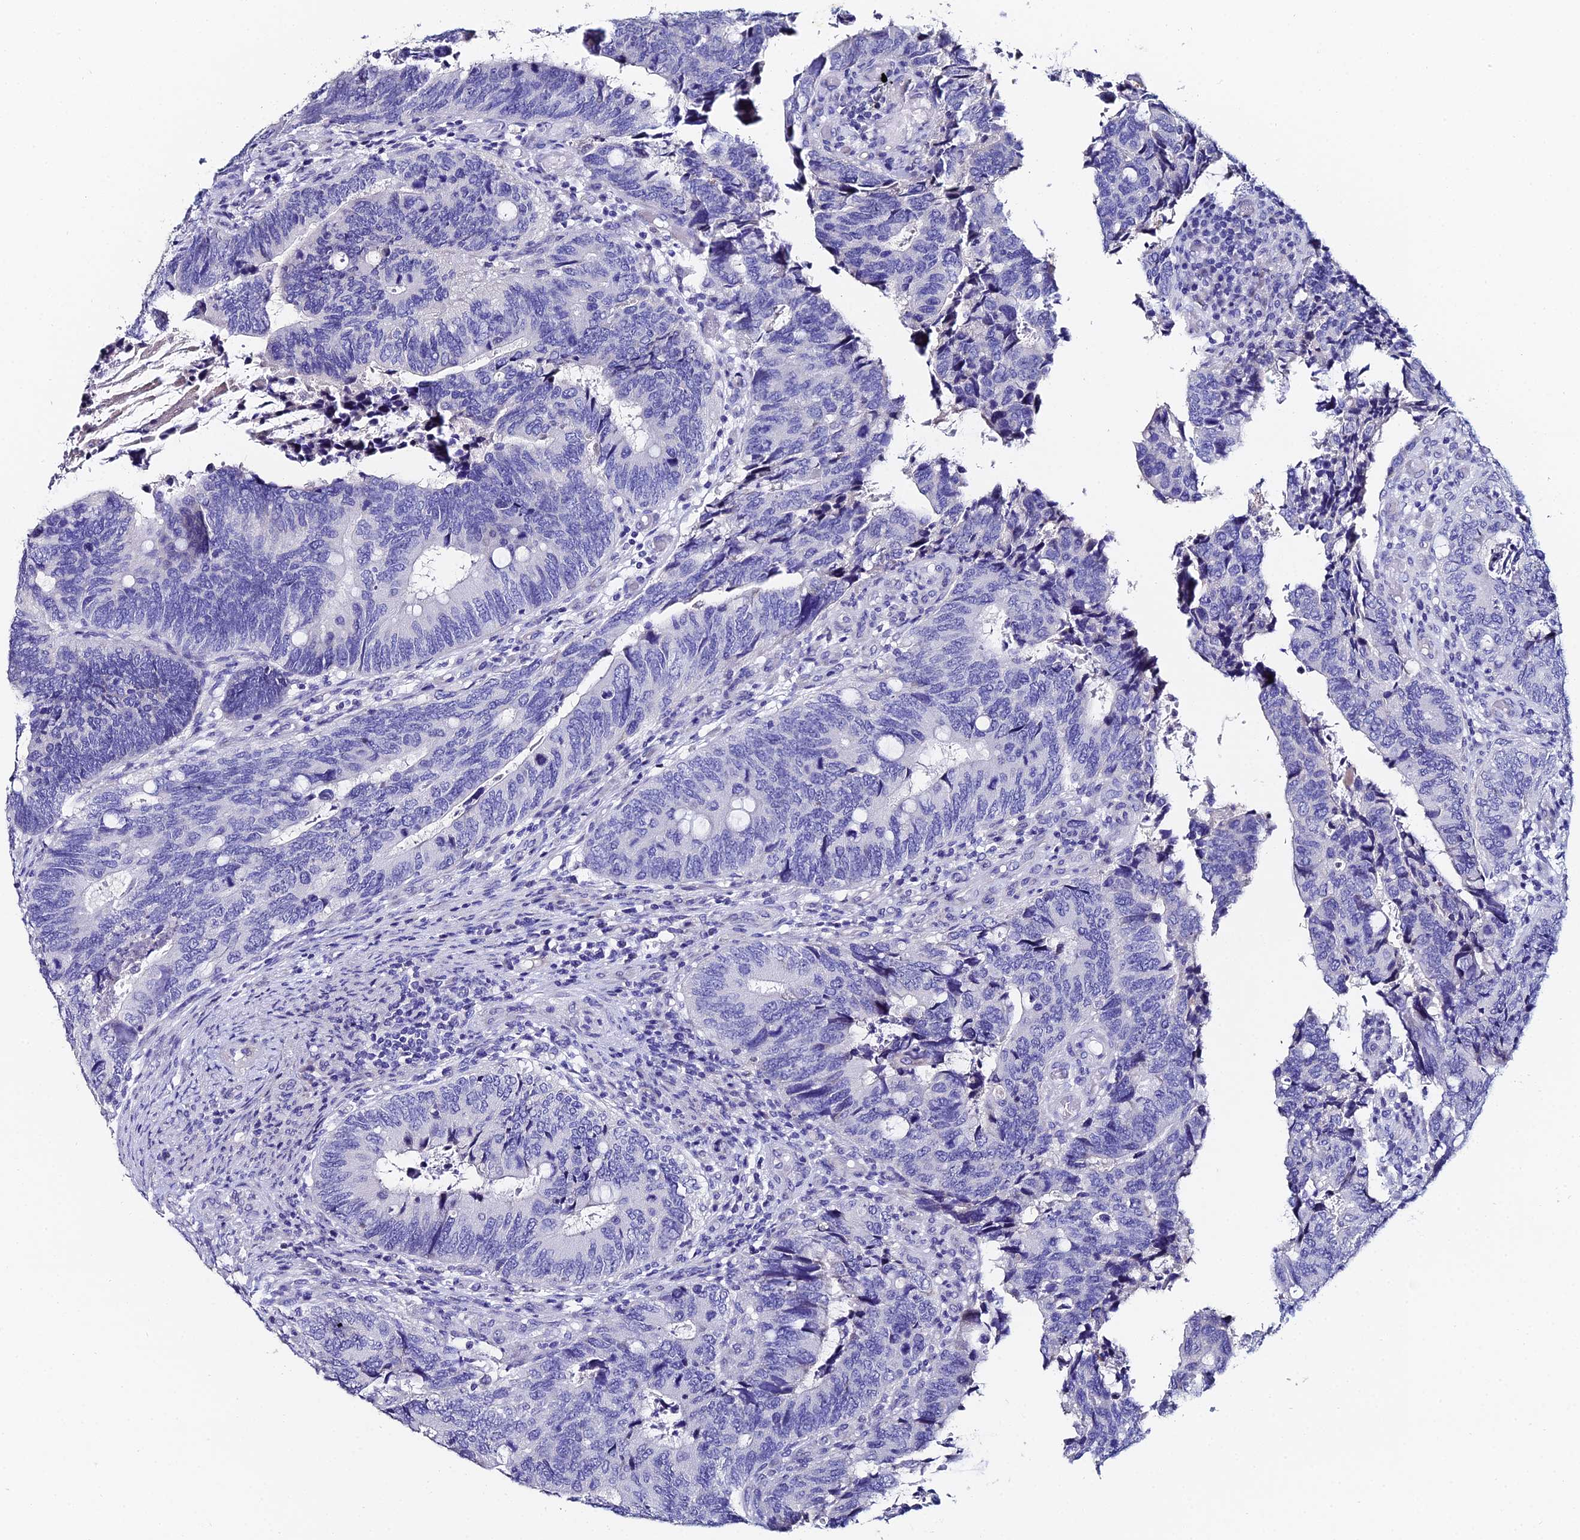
{"staining": {"intensity": "negative", "quantity": "none", "location": "none"}, "tissue": "colorectal cancer", "cell_type": "Tumor cells", "image_type": "cancer", "snomed": [{"axis": "morphology", "description": "Adenocarcinoma, NOS"}, {"axis": "topography", "description": "Colon"}], "caption": "Tumor cells show no significant positivity in adenocarcinoma (colorectal). The staining was performed using DAB (3,3'-diaminobenzidine) to visualize the protein expression in brown, while the nuclei were stained in blue with hematoxylin (Magnification: 20x).", "gene": "ESRRG", "patient": {"sex": "male", "age": 87}}